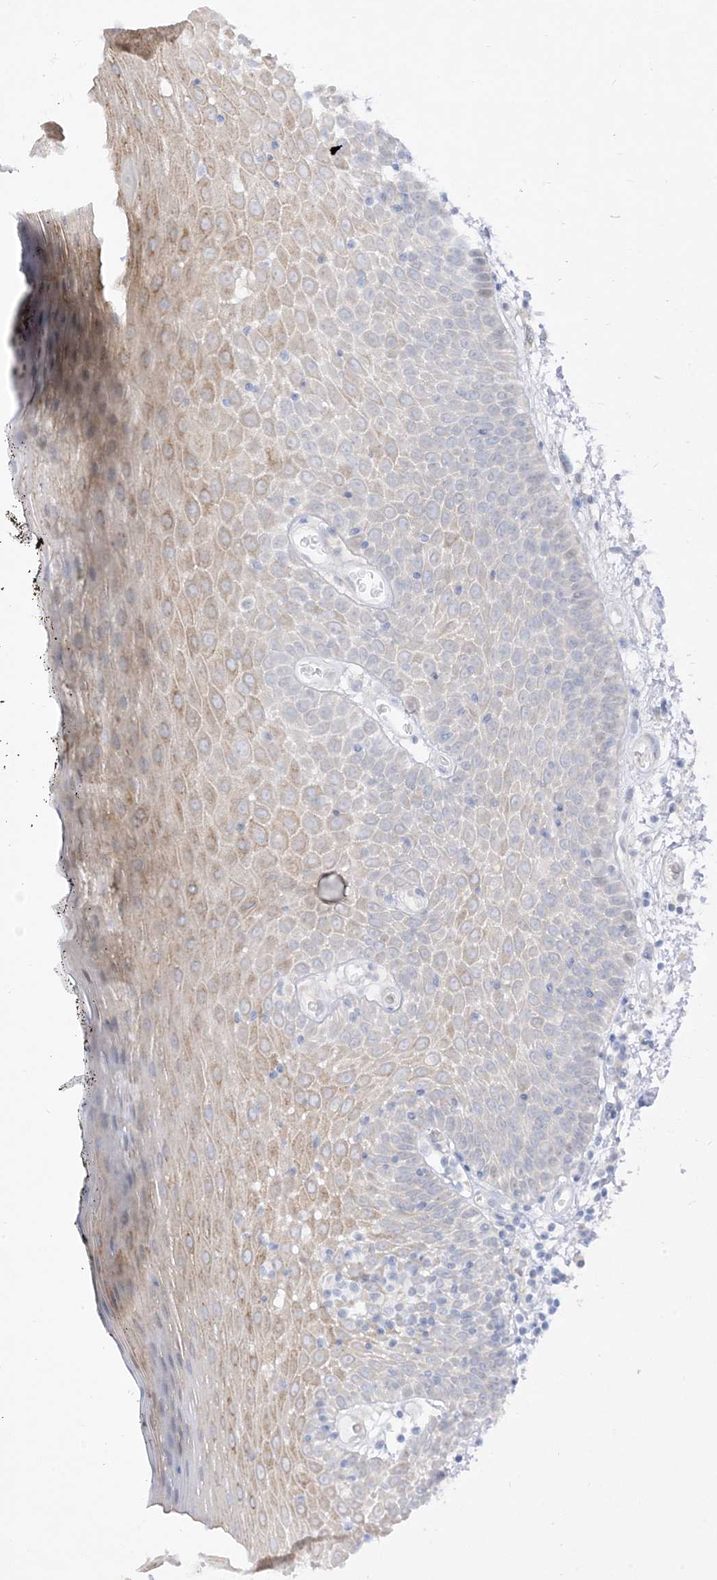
{"staining": {"intensity": "moderate", "quantity": "<25%", "location": "cytoplasmic/membranous"}, "tissue": "oral mucosa", "cell_type": "Squamous epithelial cells", "image_type": "normal", "snomed": [{"axis": "morphology", "description": "Normal tissue, NOS"}, {"axis": "topography", "description": "Oral tissue"}], "caption": "Oral mucosa stained for a protein (brown) demonstrates moderate cytoplasmic/membranous positive positivity in about <25% of squamous epithelial cells.", "gene": "LOXL3", "patient": {"sex": "male", "age": 74}}